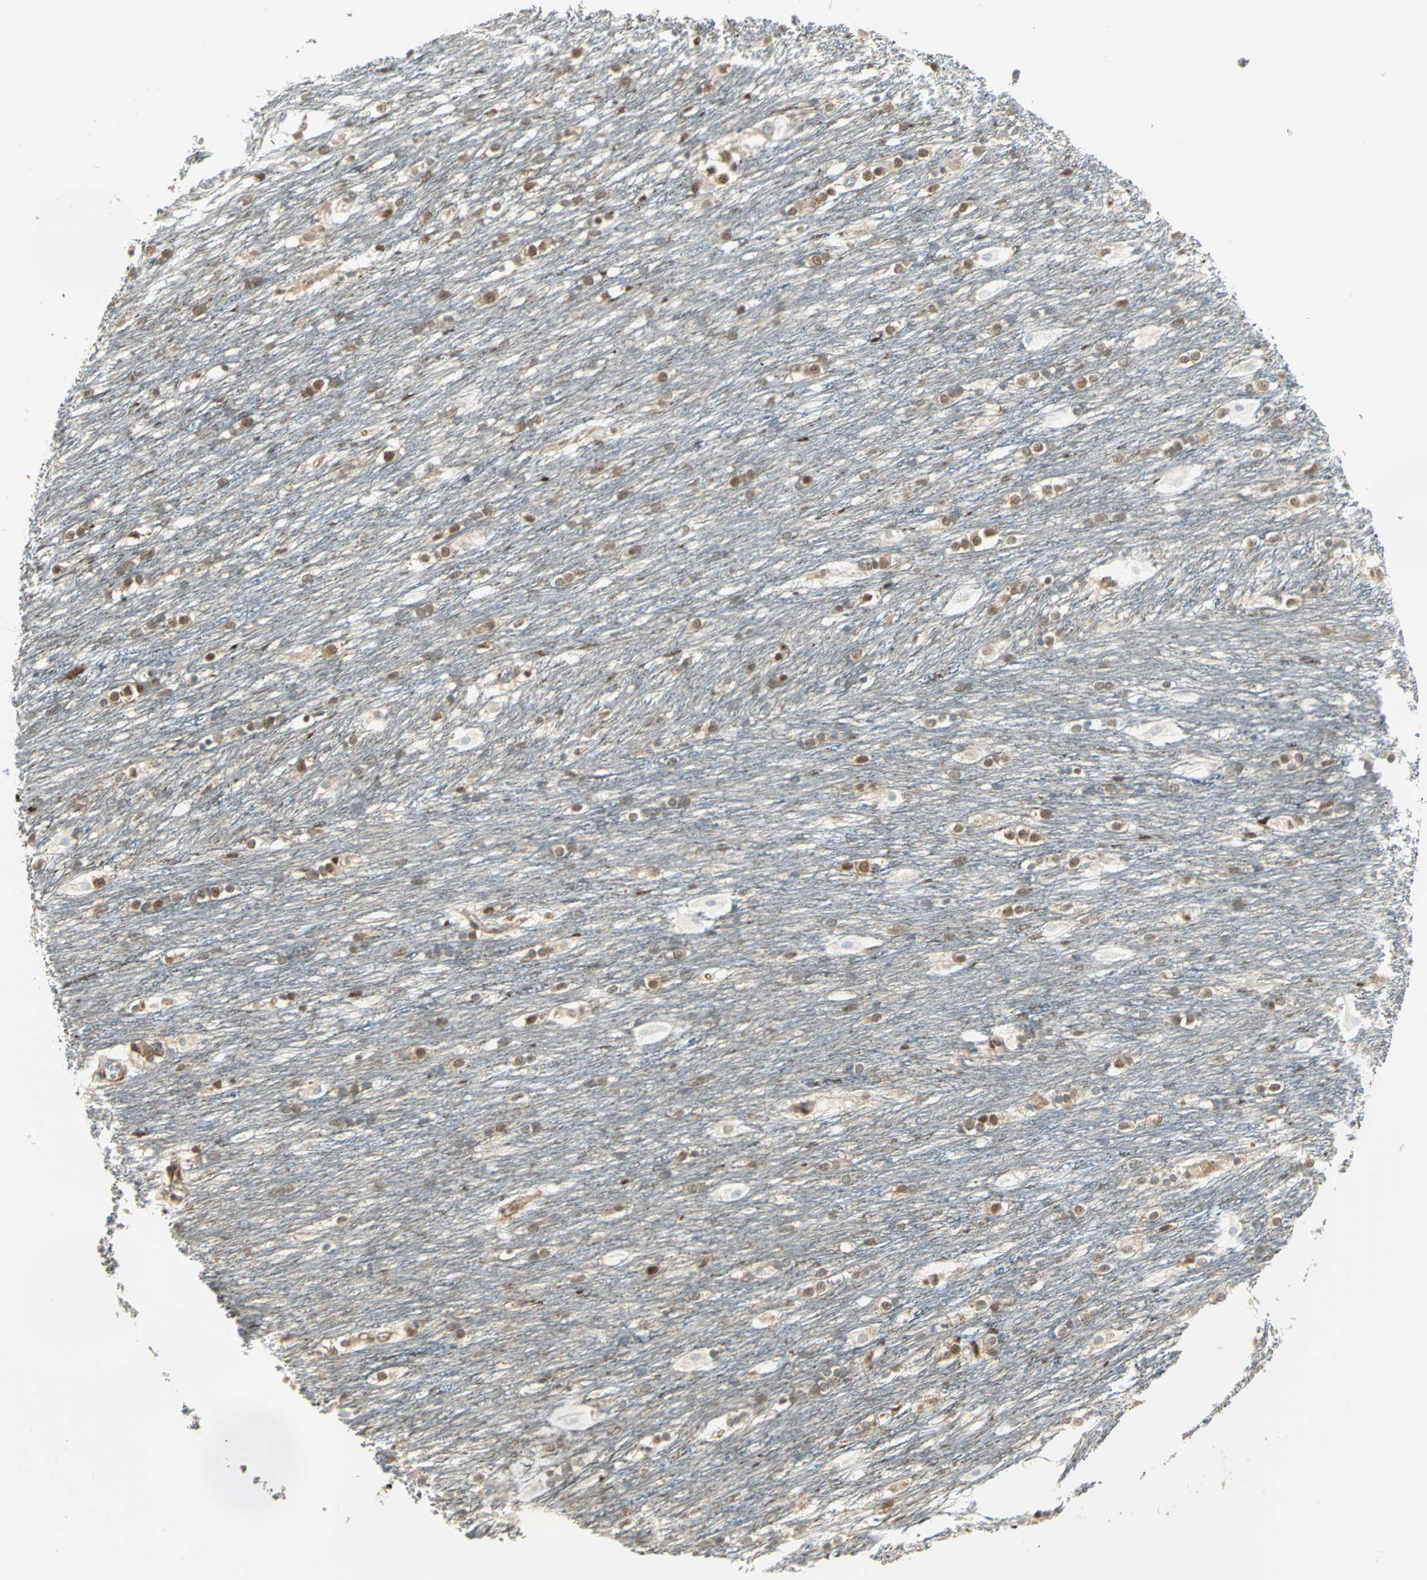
{"staining": {"intensity": "moderate", "quantity": "25%-75%", "location": "cytoplasmic/membranous,nuclear"}, "tissue": "caudate", "cell_type": "Glial cells", "image_type": "normal", "snomed": [{"axis": "morphology", "description": "Normal tissue, NOS"}, {"axis": "topography", "description": "Lateral ventricle wall"}], "caption": "Immunohistochemistry (DAB) staining of benign human caudate displays moderate cytoplasmic/membranous,nuclear protein staining in approximately 25%-75% of glial cells. The protein is stained brown, and the nuclei are stained in blue (DAB IHC with brightfield microscopy, high magnification).", "gene": "DDX5", "patient": {"sex": "female", "age": 19}}